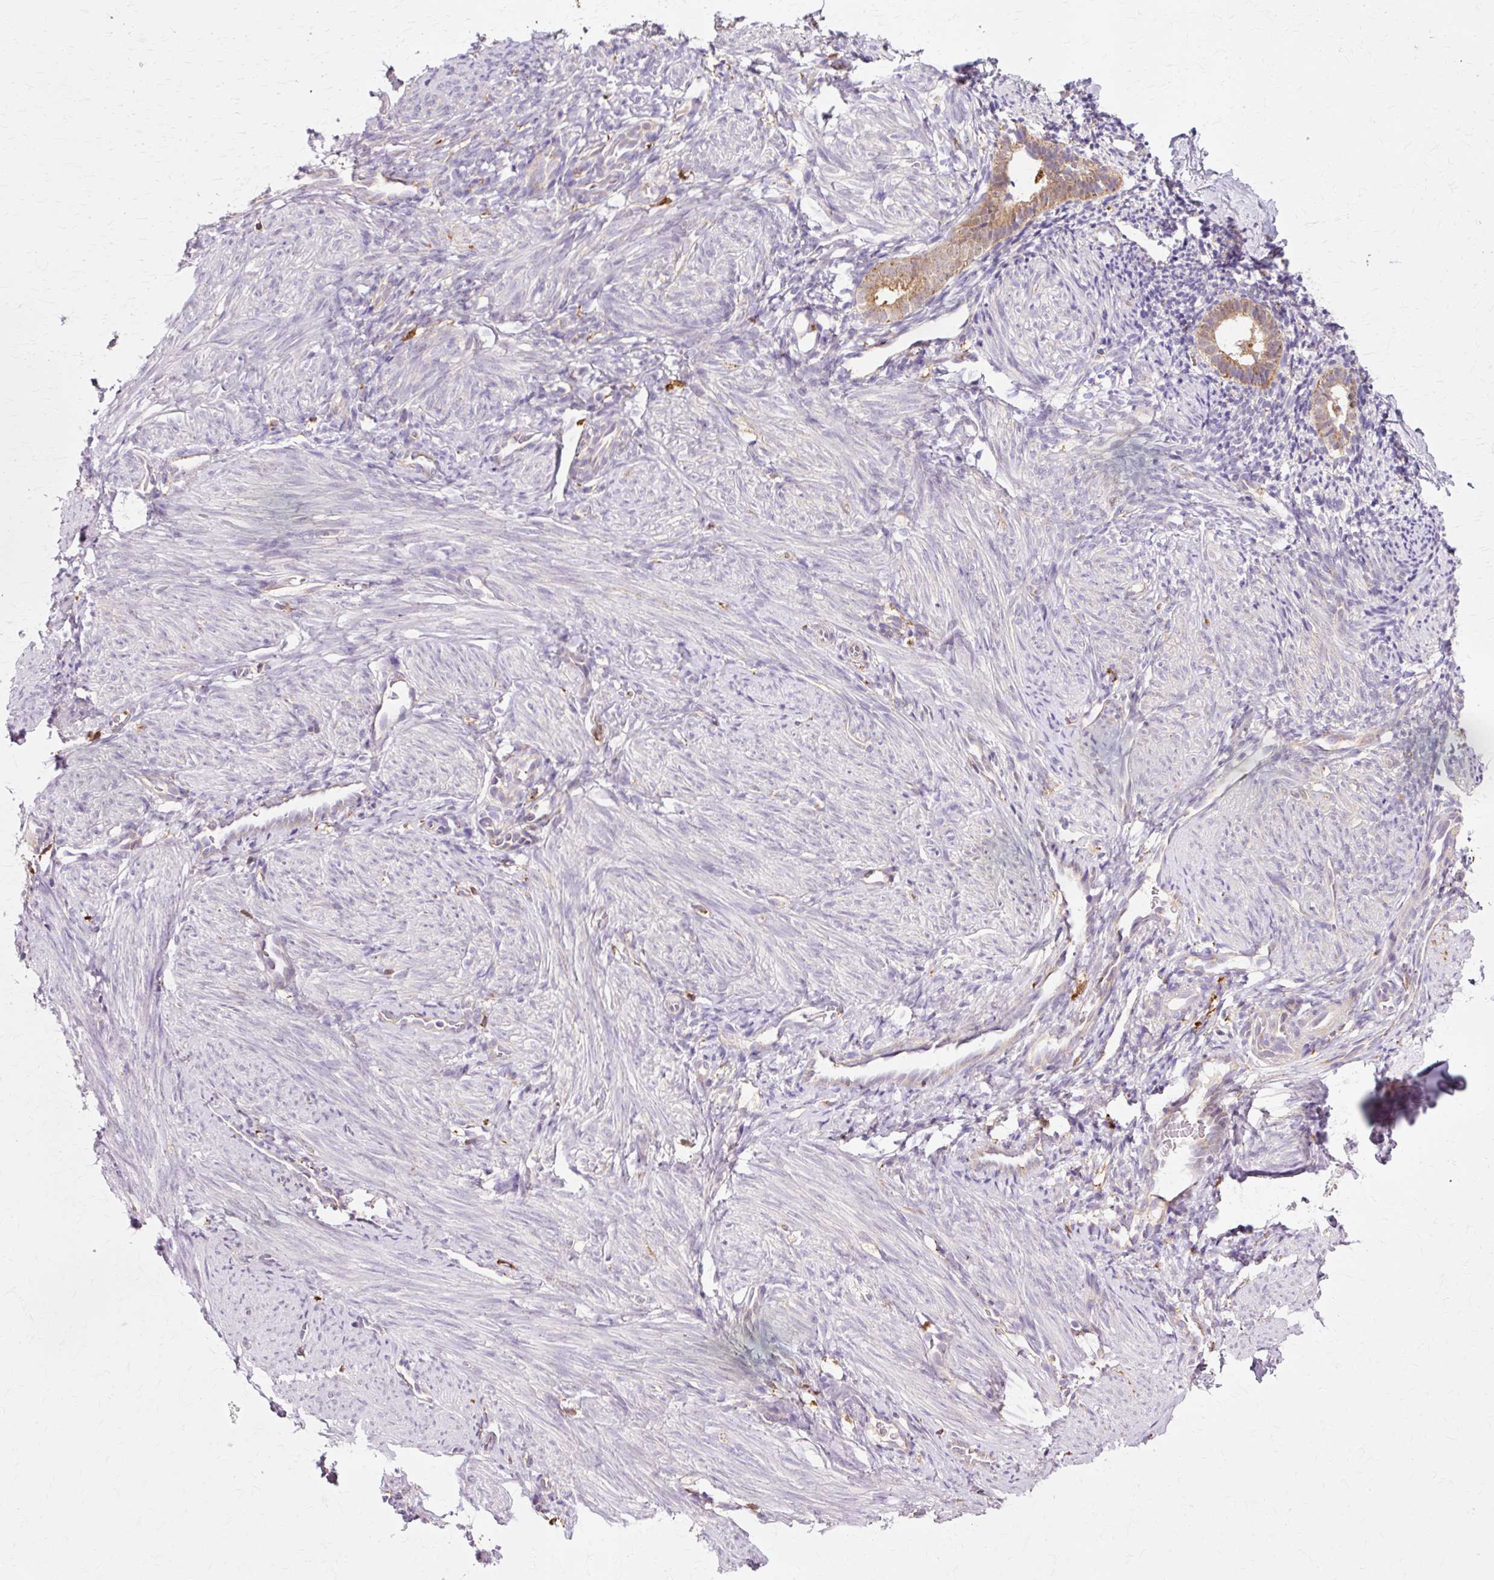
{"staining": {"intensity": "weak", "quantity": "<25%", "location": "cytoplasmic/membranous"}, "tissue": "endometrium", "cell_type": "Cells in endometrial stroma", "image_type": "normal", "snomed": [{"axis": "morphology", "description": "Normal tissue, NOS"}, {"axis": "topography", "description": "Endometrium"}], "caption": "High magnification brightfield microscopy of unremarkable endometrium stained with DAB (3,3'-diaminobenzidine) (brown) and counterstained with hematoxylin (blue): cells in endometrial stroma show no significant staining. (DAB (3,3'-diaminobenzidine) immunohistochemistry visualized using brightfield microscopy, high magnification).", "gene": "GPX1", "patient": {"sex": "female", "age": 39}}